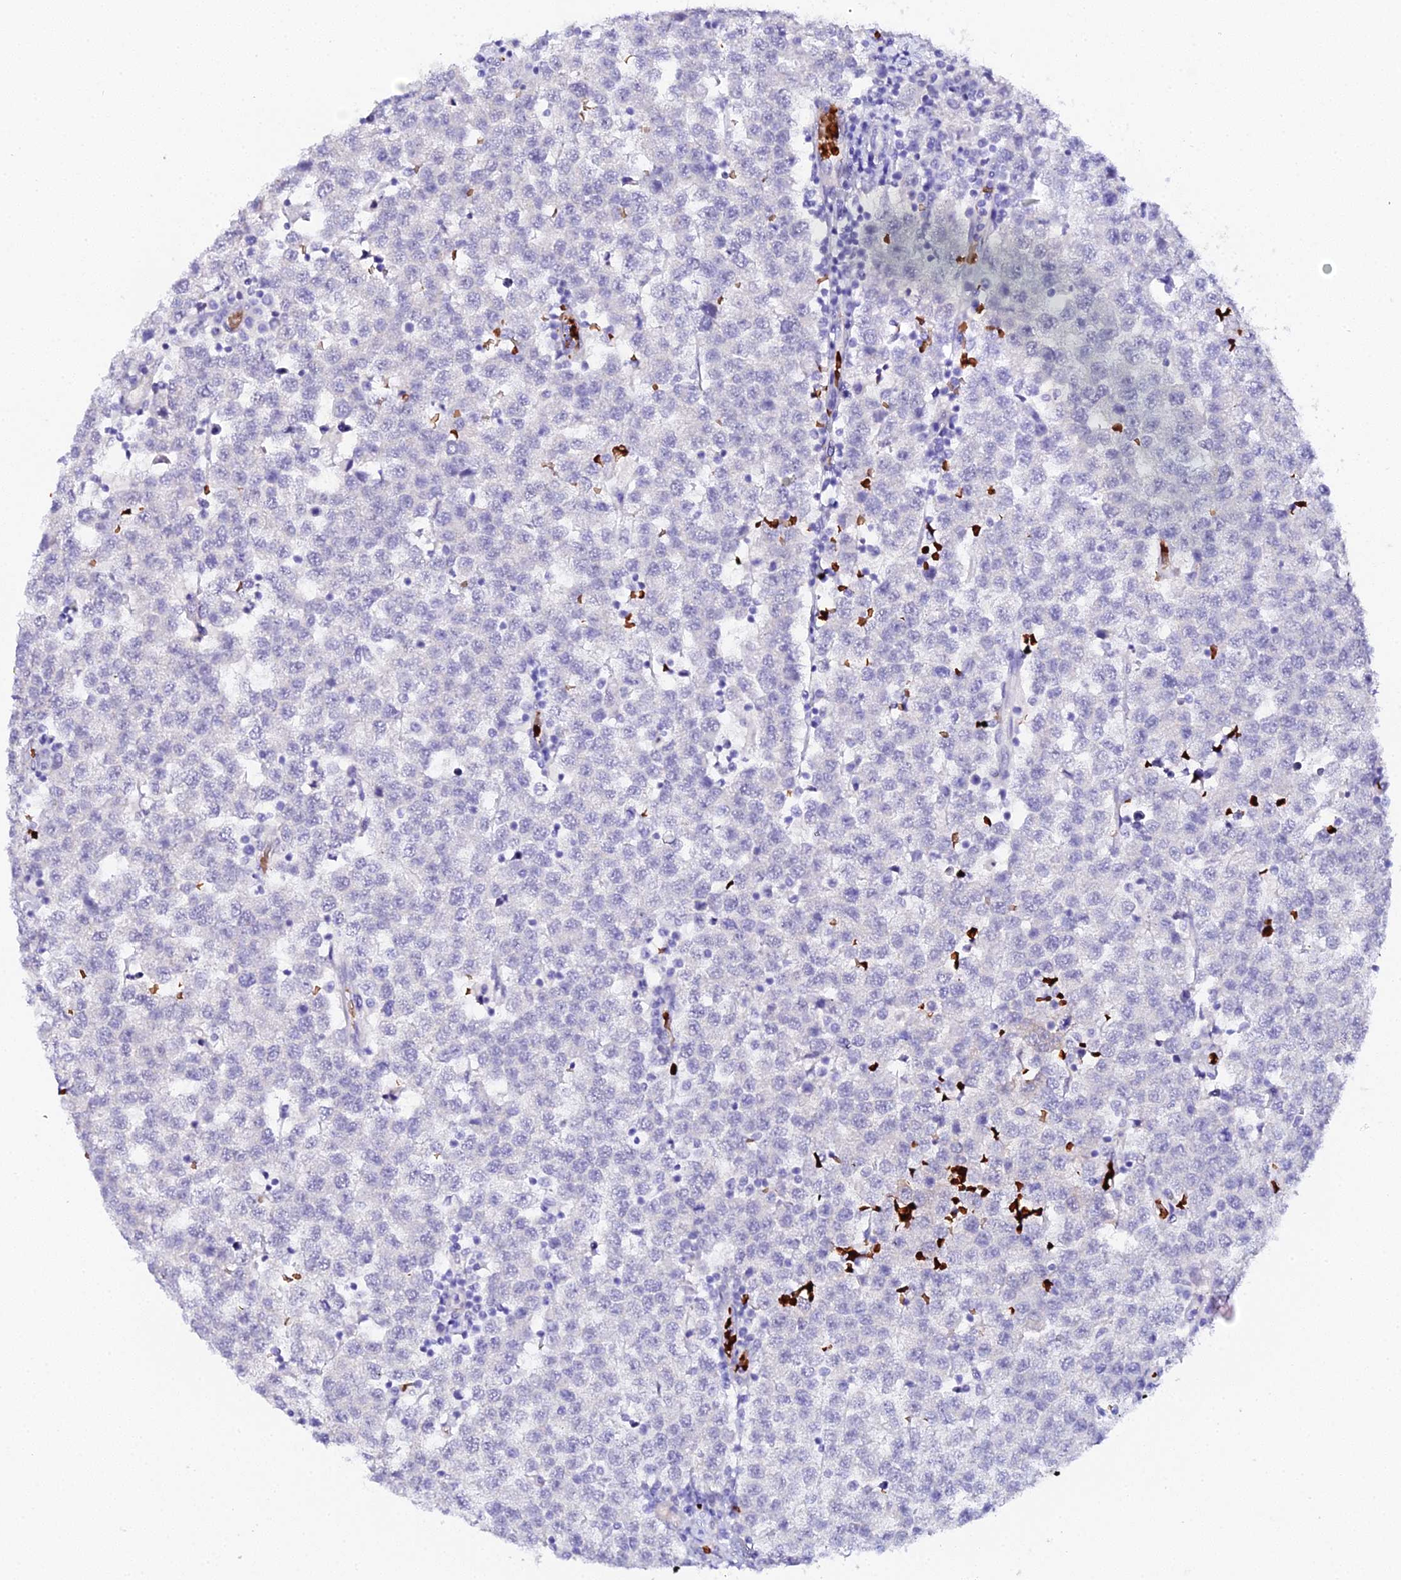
{"staining": {"intensity": "negative", "quantity": "none", "location": "none"}, "tissue": "testis cancer", "cell_type": "Tumor cells", "image_type": "cancer", "snomed": [{"axis": "morphology", "description": "Seminoma, NOS"}, {"axis": "topography", "description": "Testis"}], "caption": "Tumor cells are negative for protein expression in human seminoma (testis).", "gene": "CFAP45", "patient": {"sex": "male", "age": 34}}